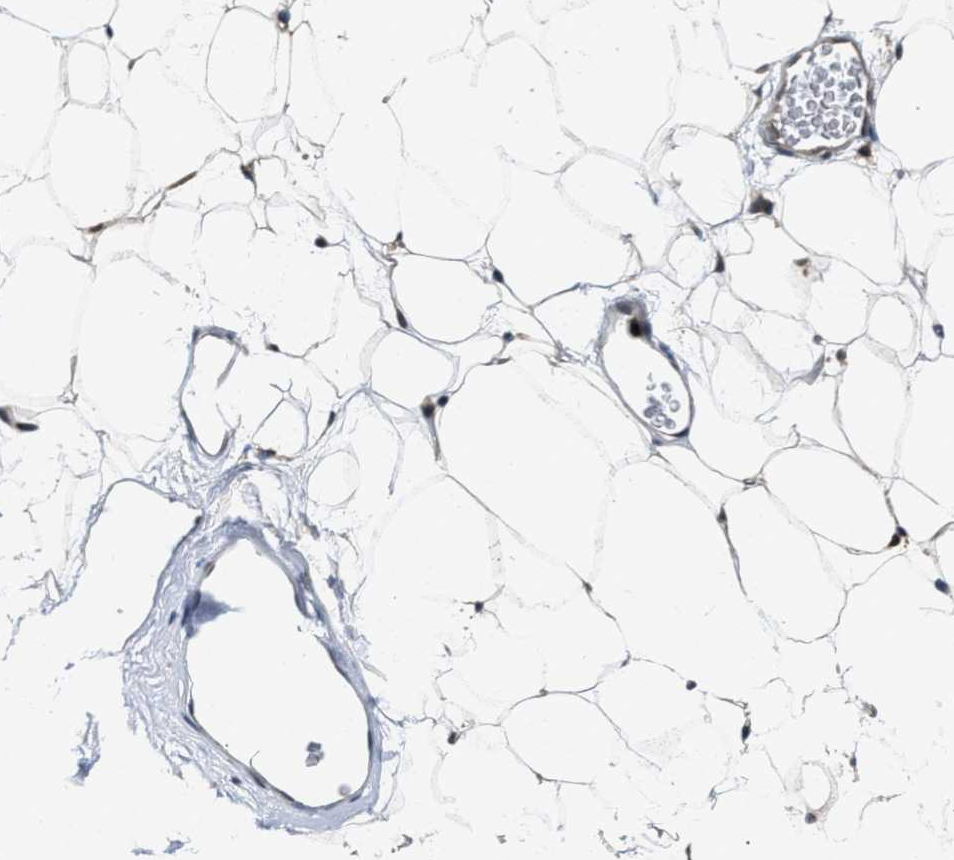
{"staining": {"intensity": "weak", "quantity": ">75%", "location": "cytoplasmic/membranous"}, "tissue": "adipose tissue", "cell_type": "Adipocytes", "image_type": "normal", "snomed": [{"axis": "morphology", "description": "Normal tissue, NOS"}, {"axis": "topography", "description": "Breast"}, {"axis": "topography", "description": "Soft tissue"}], "caption": "IHC staining of normal adipose tissue, which exhibits low levels of weak cytoplasmic/membranous positivity in approximately >75% of adipocytes indicating weak cytoplasmic/membranous protein staining. The staining was performed using DAB (3,3'-diaminobenzidine) (brown) for protein detection and nuclei were counterstained in hematoxylin (blue).", "gene": "ALDH3A2", "patient": {"sex": "female", "age": 75}}